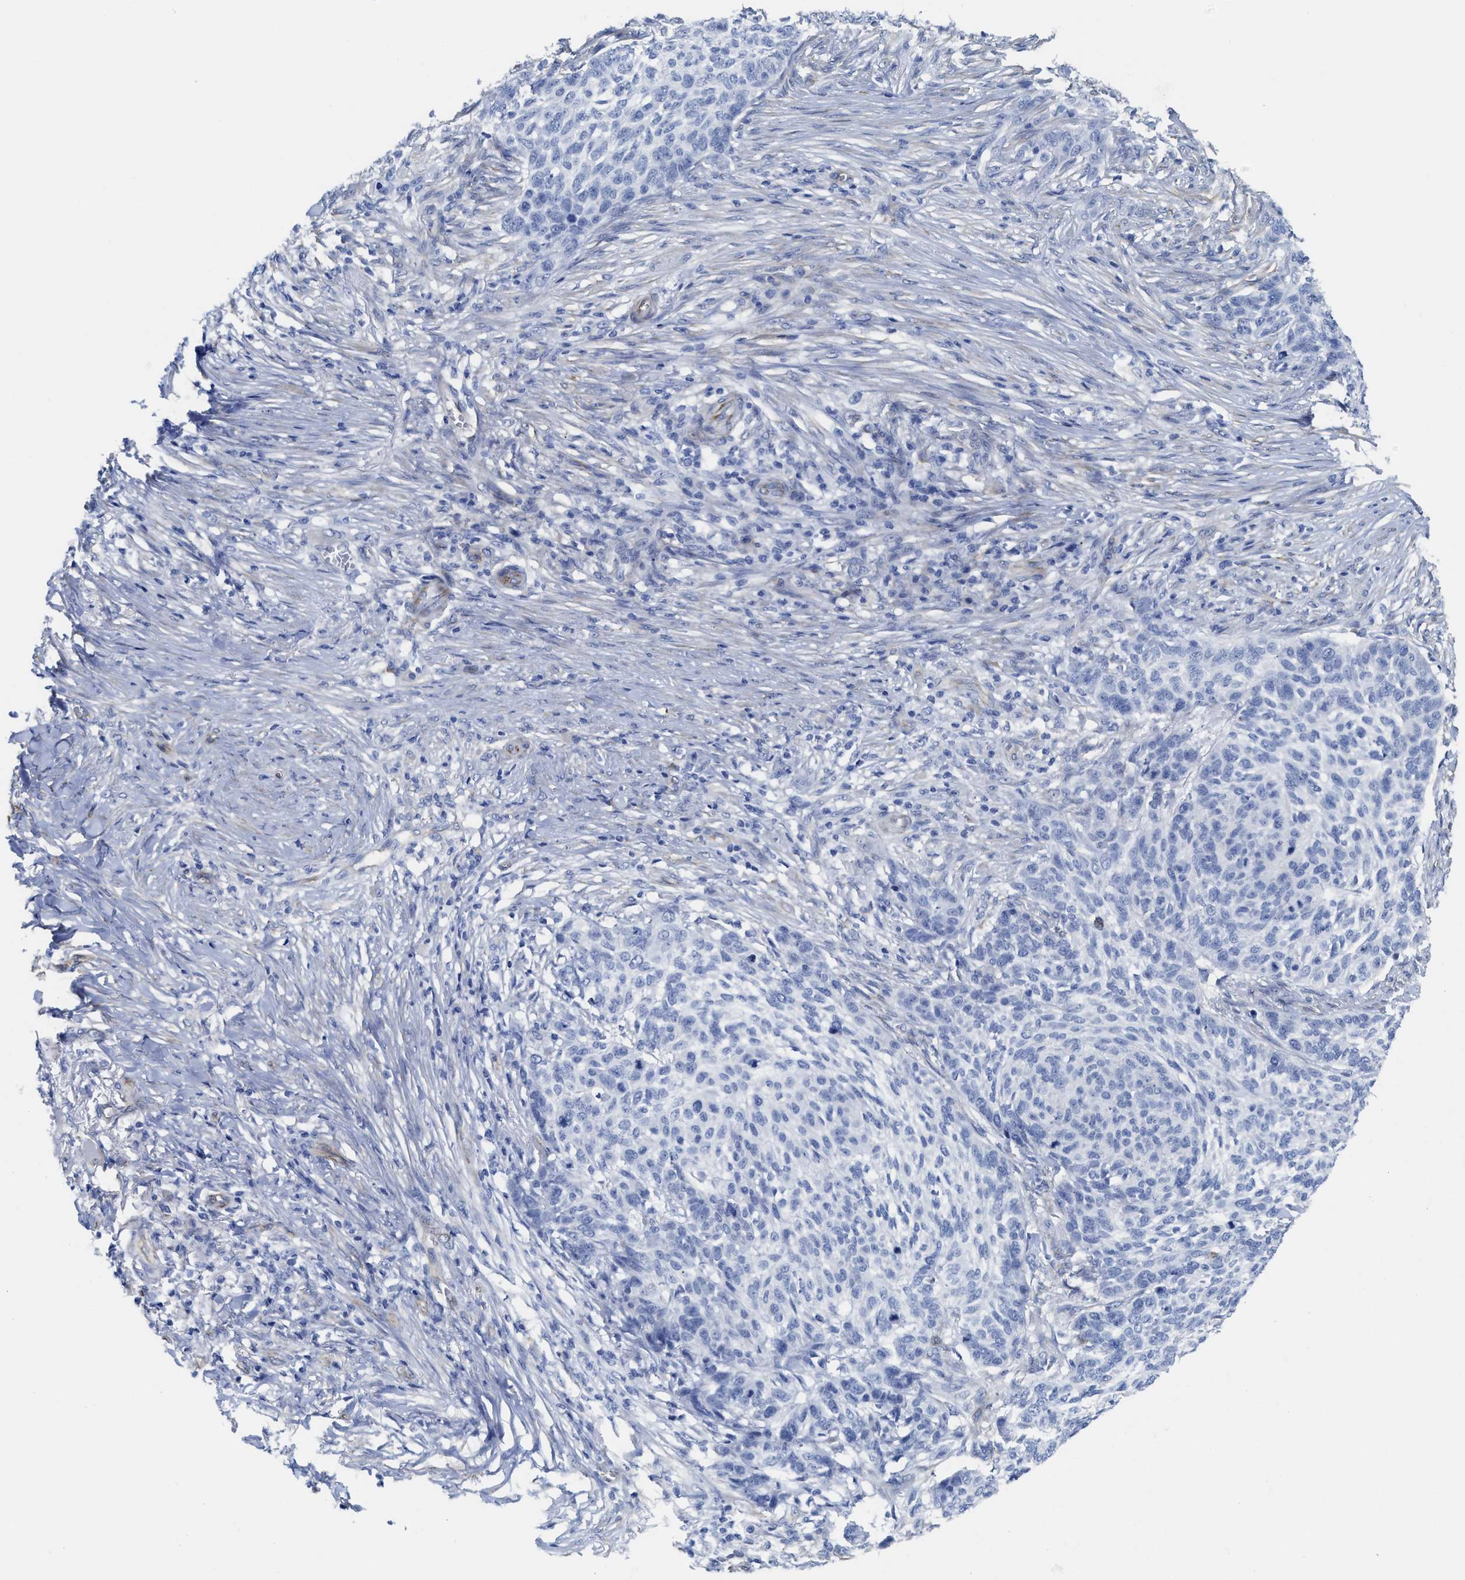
{"staining": {"intensity": "negative", "quantity": "none", "location": "none"}, "tissue": "skin cancer", "cell_type": "Tumor cells", "image_type": "cancer", "snomed": [{"axis": "morphology", "description": "Basal cell carcinoma"}, {"axis": "topography", "description": "Skin"}], "caption": "IHC of human skin cancer (basal cell carcinoma) shows no positivity in tumor cells.", "gene": "TUB", "patient": {"sex": "male", "age": 85}}